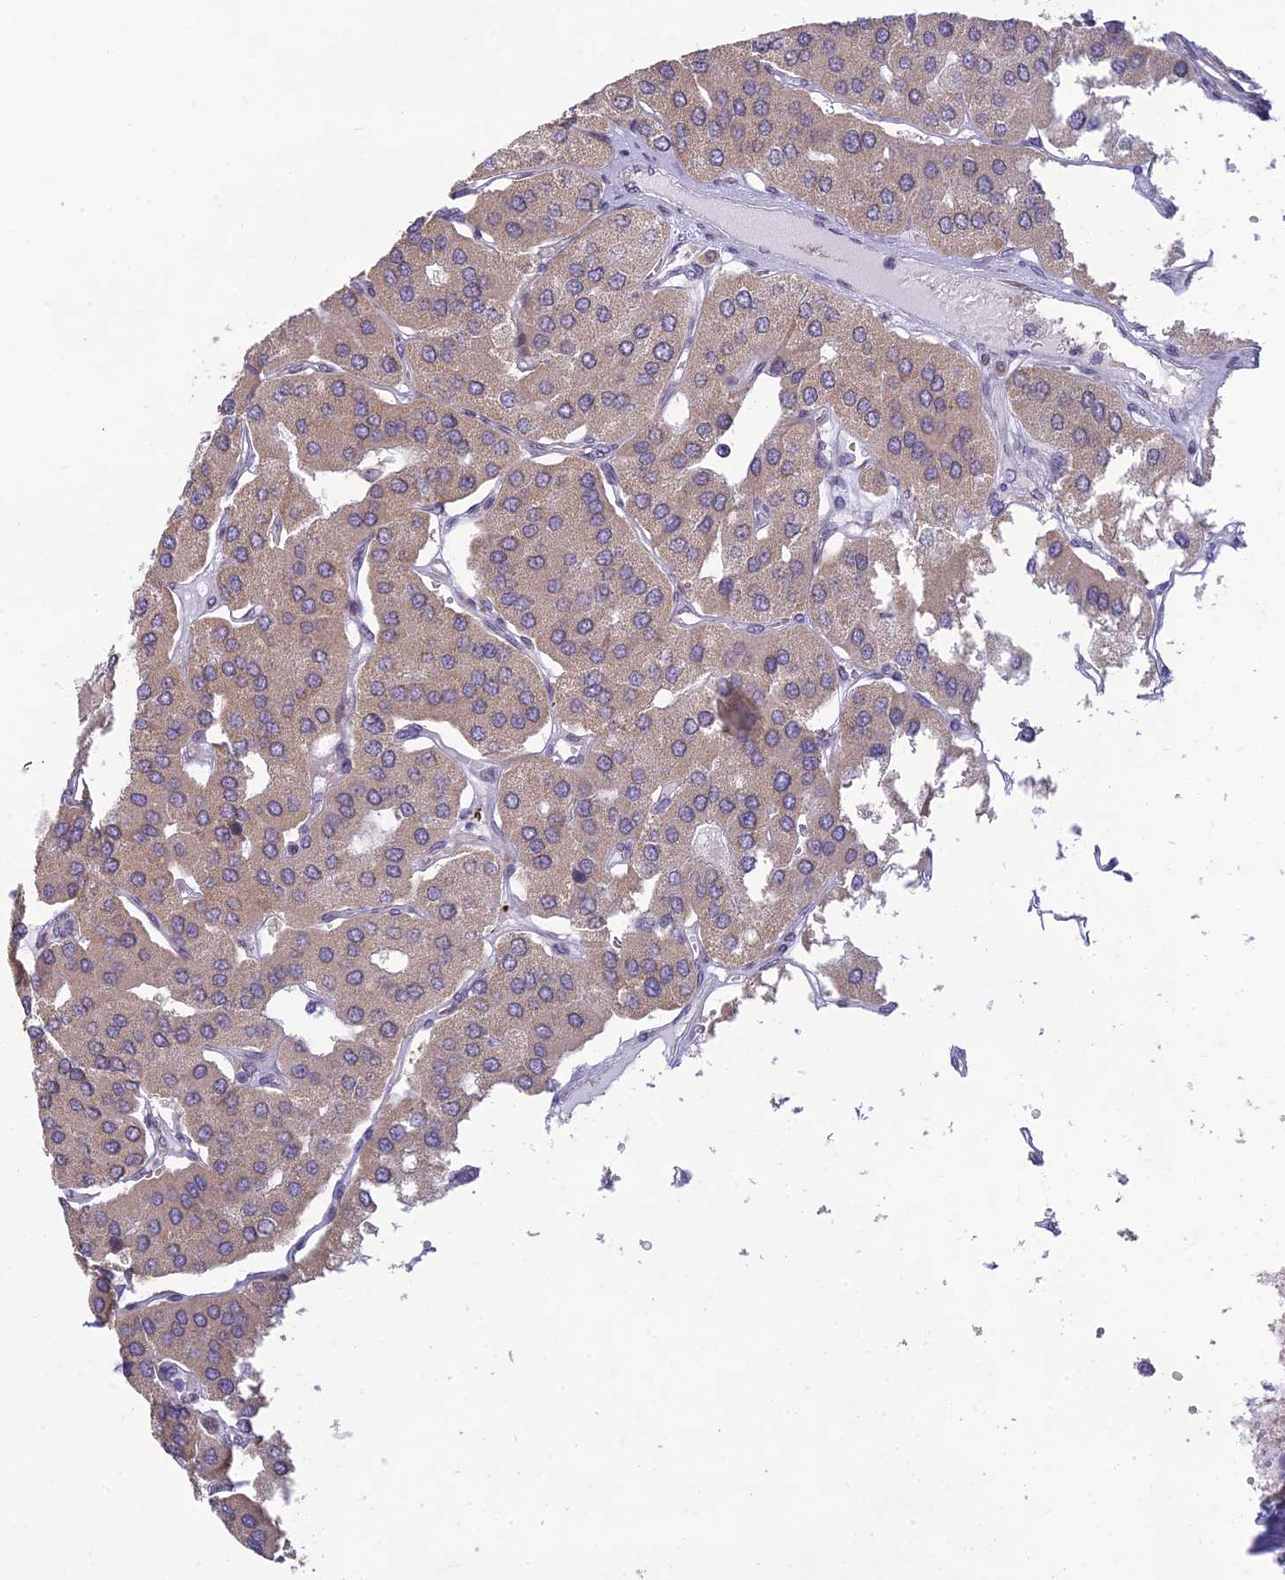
{"staining": {"intensity": "moderate", "quantity": ">75%", "location": "cytoplasmic/membranous"}, "tissue": "parathyroid gland", "cell_type": "Glandular cells", "image_type": "normal", "snomed": [{"axis": "morphology", "description": "Normal tissue, NOS"}, {"axis": "morphology", "description": "Adenoma, NOS"}, {"axis": "topography", "description": "Parathyroid gland"}], "caption": "Immunohistochemistry staining of normal parathyroid gland, which demonstrates medium levels of moderate cytoplasmic/membranous staining in approximately >75% of glandular cells indicating moderate cytoplasmic/membranous protein staining. The staining was performed using DAB (brown) for protein detection and nuclei were counterstained in hematoxylin (blue).", "gene": "DTX2", "patient": {"sex": "female", "age": 86}}